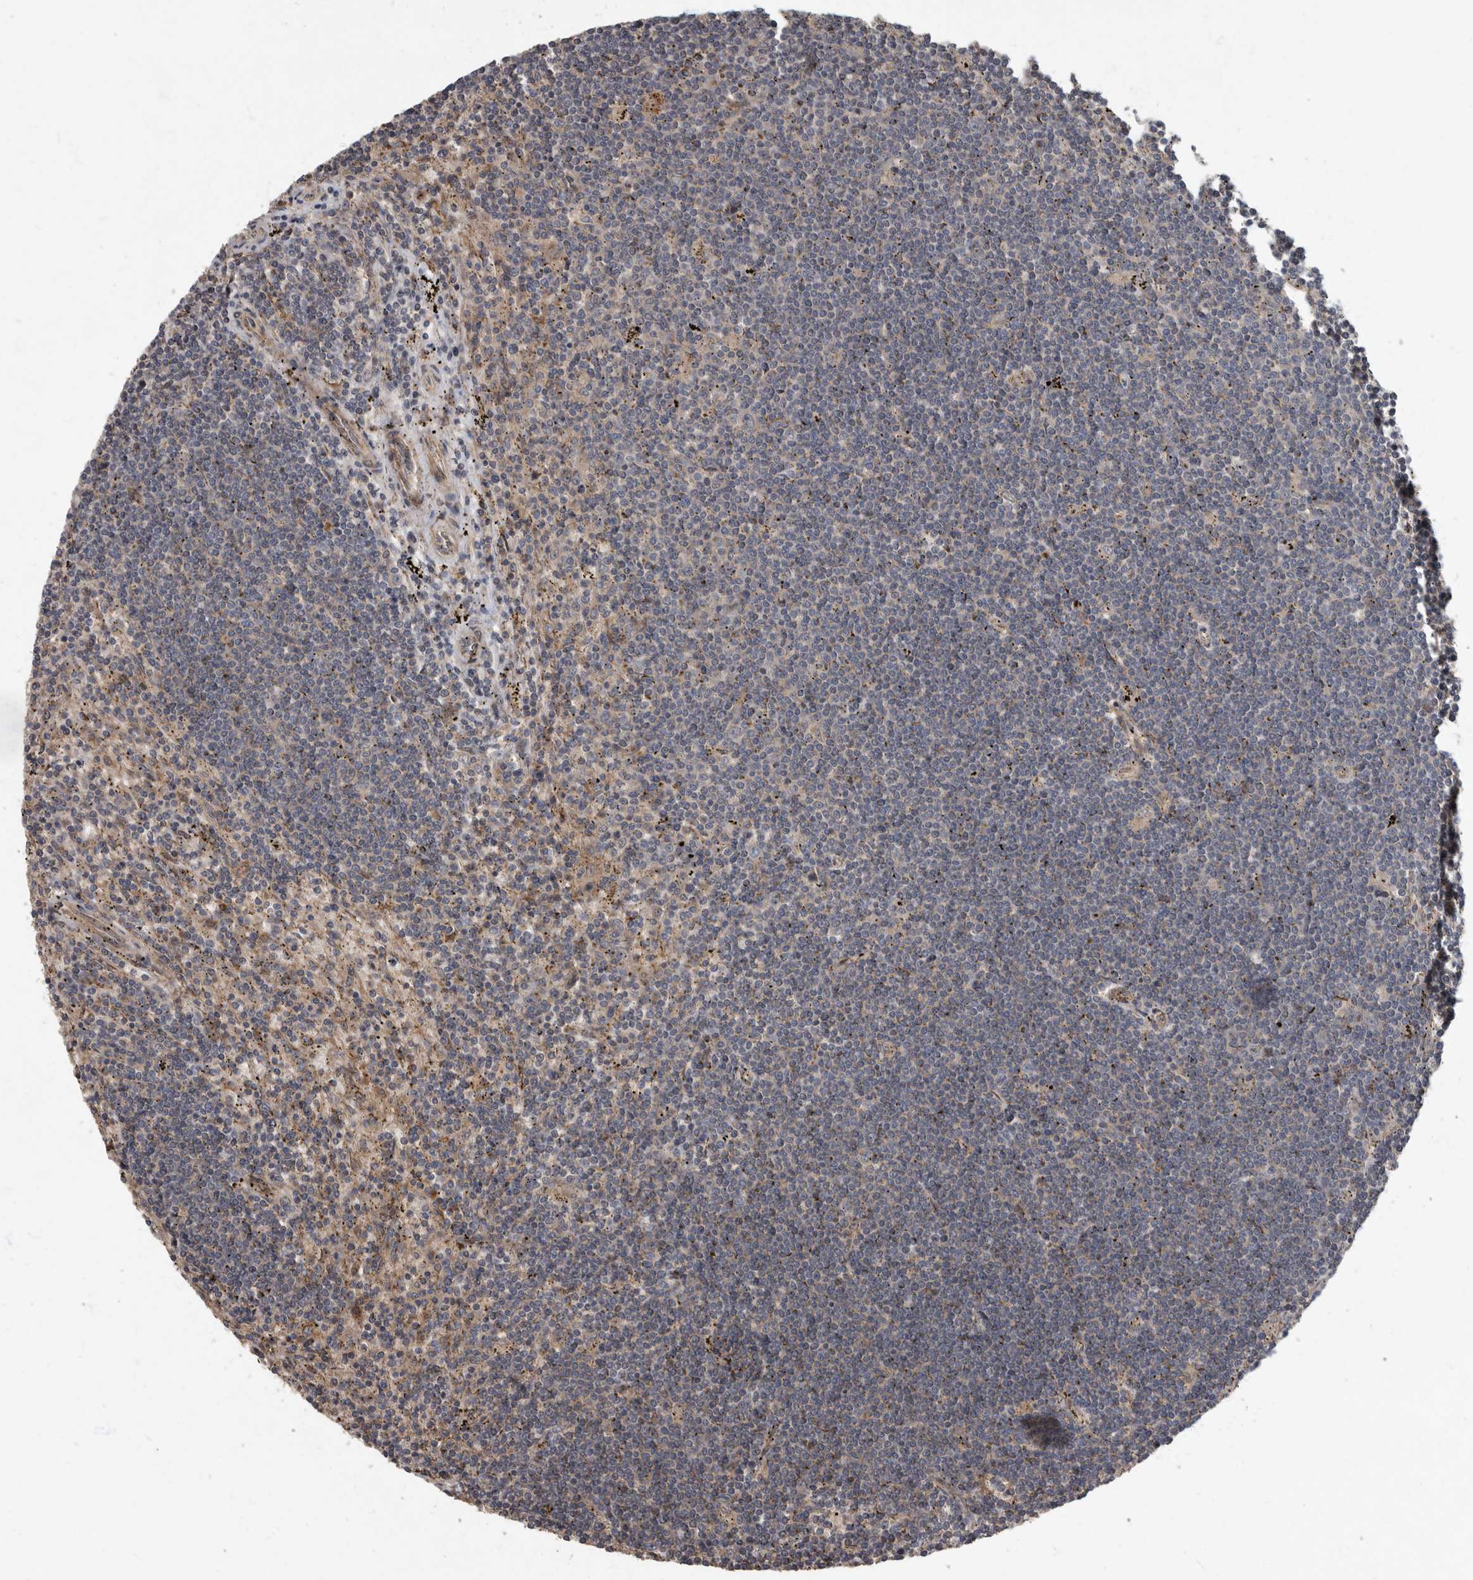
{"staining": {"intensity": "negative", "quantity": "none", "location": "none"}, "tissue": "lymphoma", "cell_type": "Tumor cells", "image_type": "cancer", "snomed": [{"axis": "morphology", "description": "Malignant lymphoma, non-Hodgkin's type, Low grade"}, {"axis": "topography", "description": "Spleen"}], "caption": "DAB immunohistochemical staining of low-grade malignant lymphoma, non-Hodgkin's type reveals no significant staining in tumor cells.", "gene": "IQCK", "patient": {"sex": "male", "age": 76}}